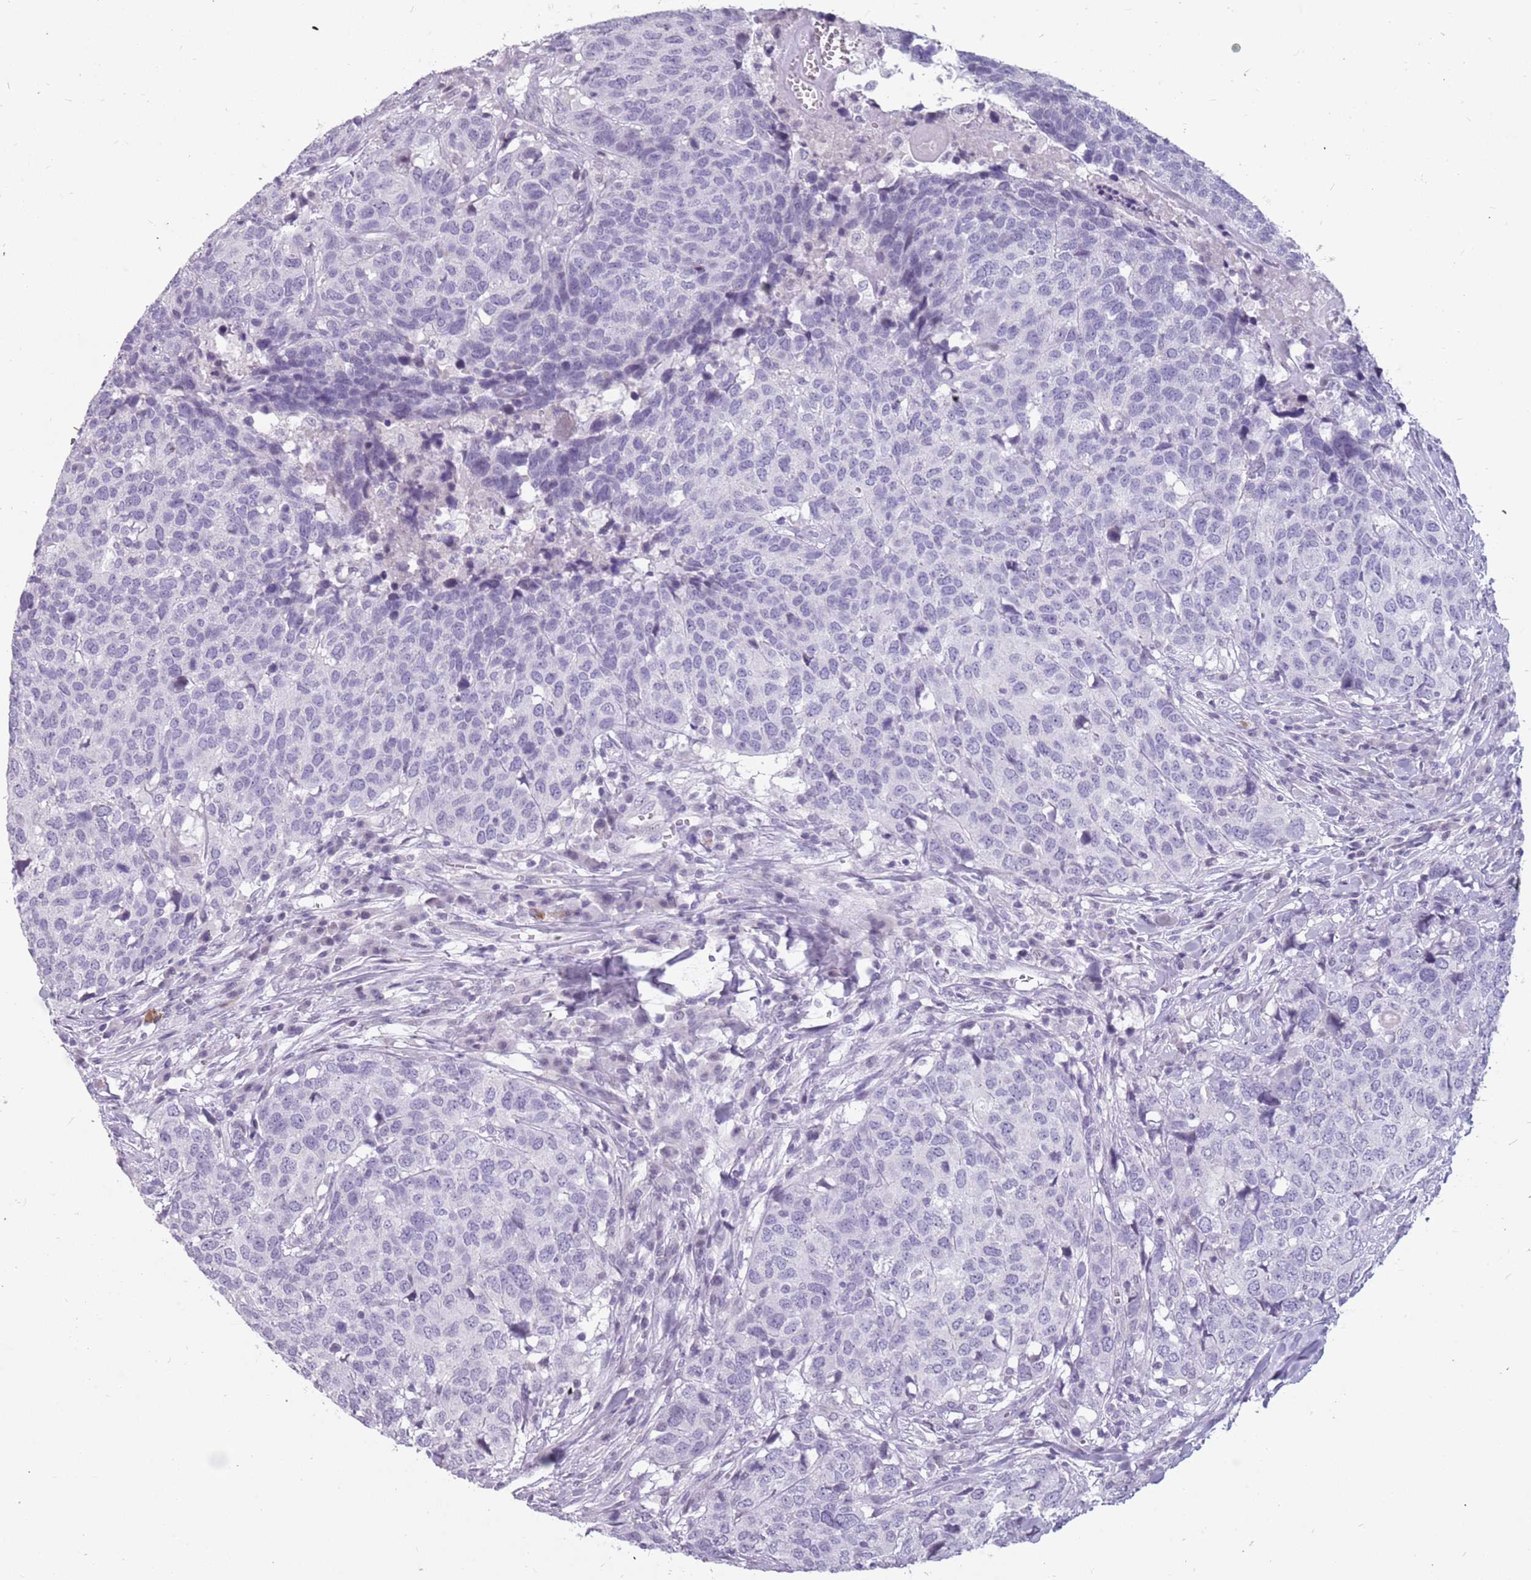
{"staining": {"intensity": "negative", "quantity": "none", "location": "none"}, "tissue": "head and neck cancer", "cell_type": "Tumor cells", "image_type": "cancer", "snomed": [{"axis": "morphology", "description": "Normal tissue, NOS"}, {"axis": "morphology", "description": "Squamous cell carcinoma, NOS"}, {"axis": "topography", "description": "Skeletal muscle"}, {"axis": "topography", "description": "Vascular tissue"}, {"axis": "topography", "description": "Peripheral nerve tissue"}, {"axis": "topography", "description": "Head-Neck"}], "caption": "Tumor cells are negative for protein expression in human head and neck cancer. (Stains: DAB immunohistochemistry with hematoxylin counter stain, Microscopy: brightfield microscopy at high magnification).", "gene": "NEK6", "patient": {"sex": "male", "age": 66}}